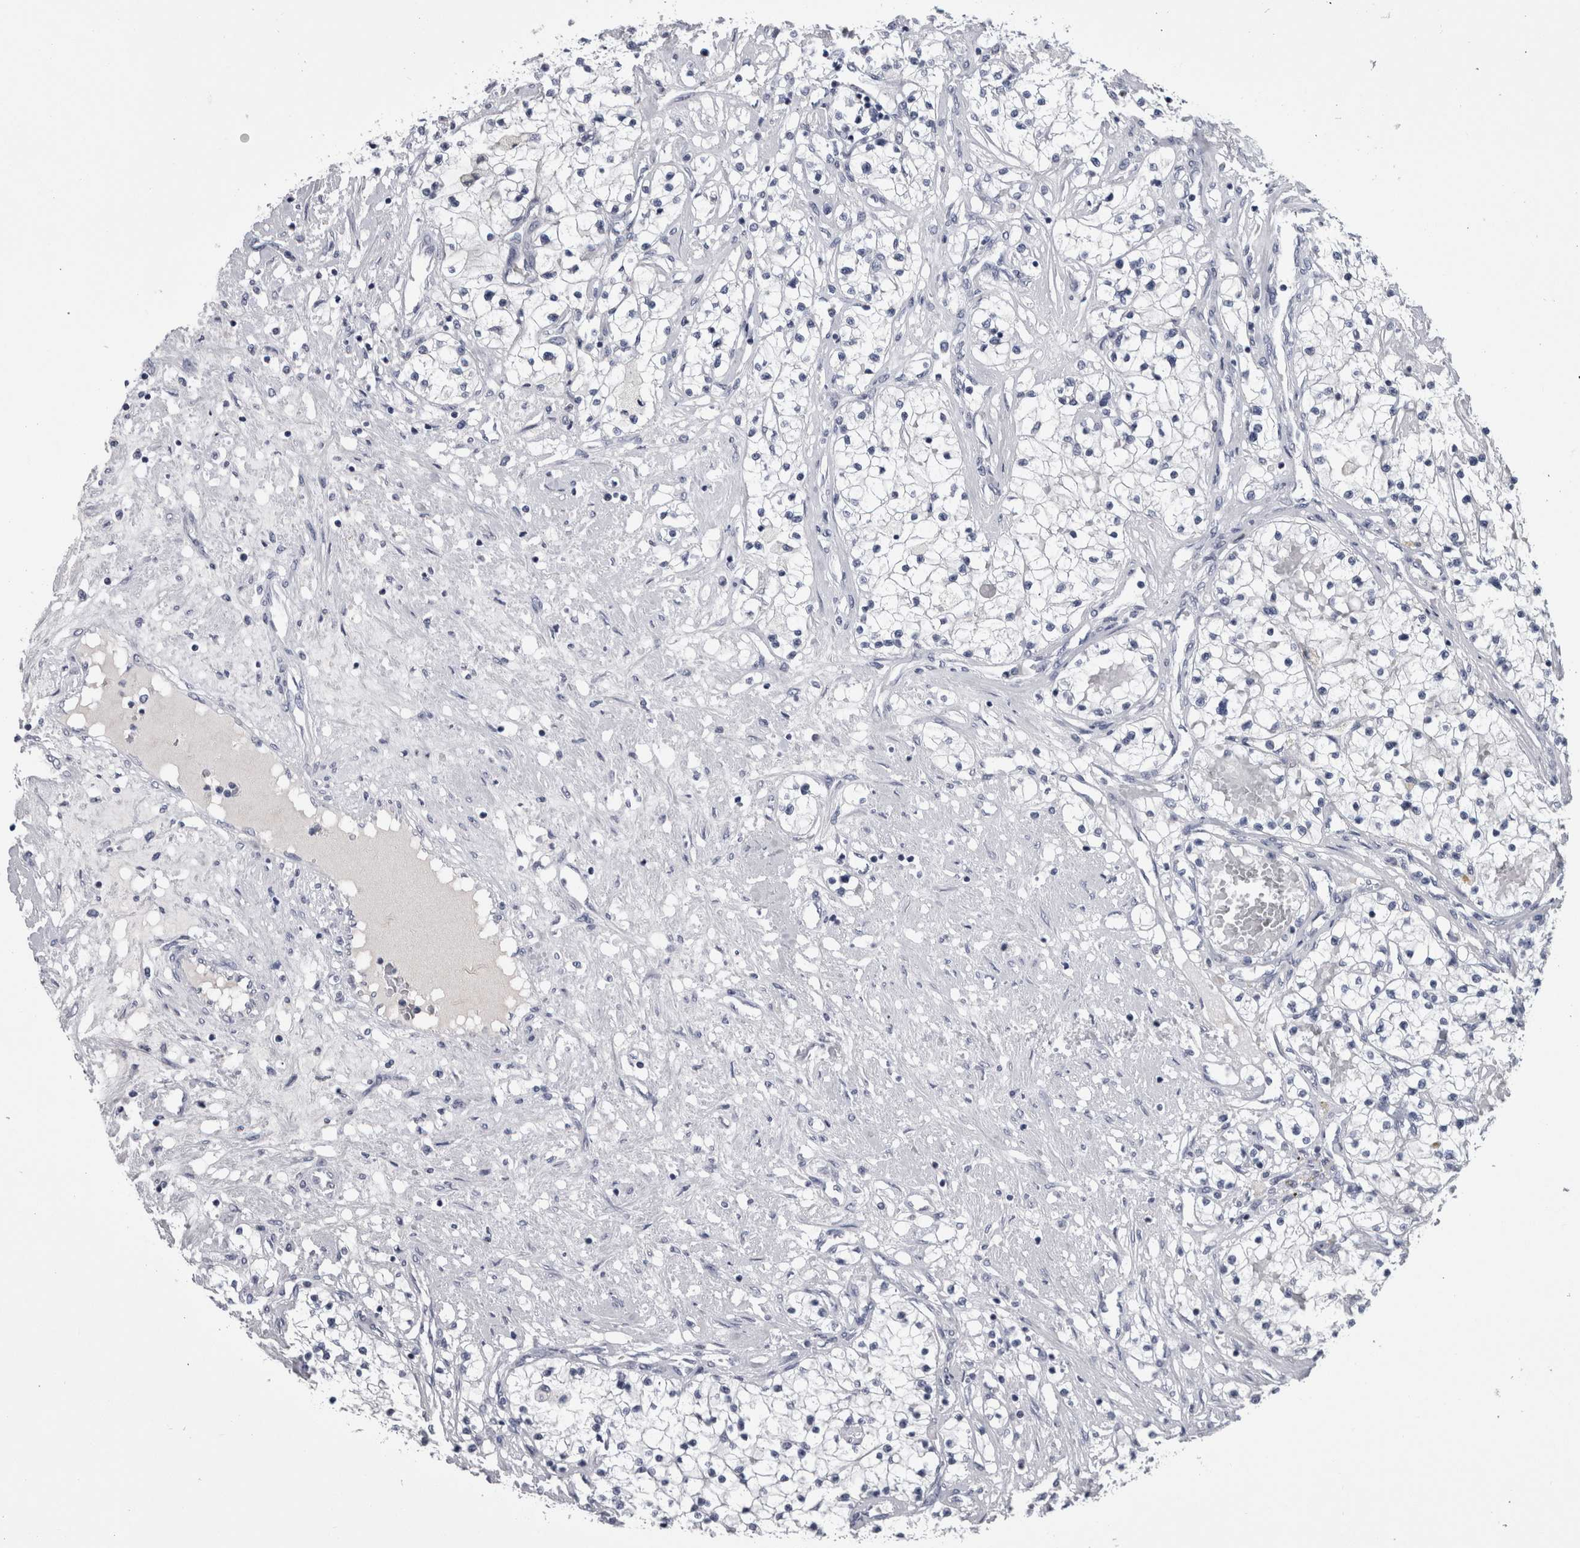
{"staining": {"intensity": "negative", "quantity": "none", "location": "none"}, "tissue": "renal cancer", "cell_type": "Tumor cells", "image_type": "cancer", "snomed": [{"axis": "morphology", "description": "Adenocarcinoma, NOS"}, {"axis": "topography", "description": "Kidney"}], "caption": "This is an IHC photomicrograph of human adenocarcinoma (renal). There is no staining in tumor cells.", "gene": "PAX5", "patient": {"sex": "male", "age": 68}}